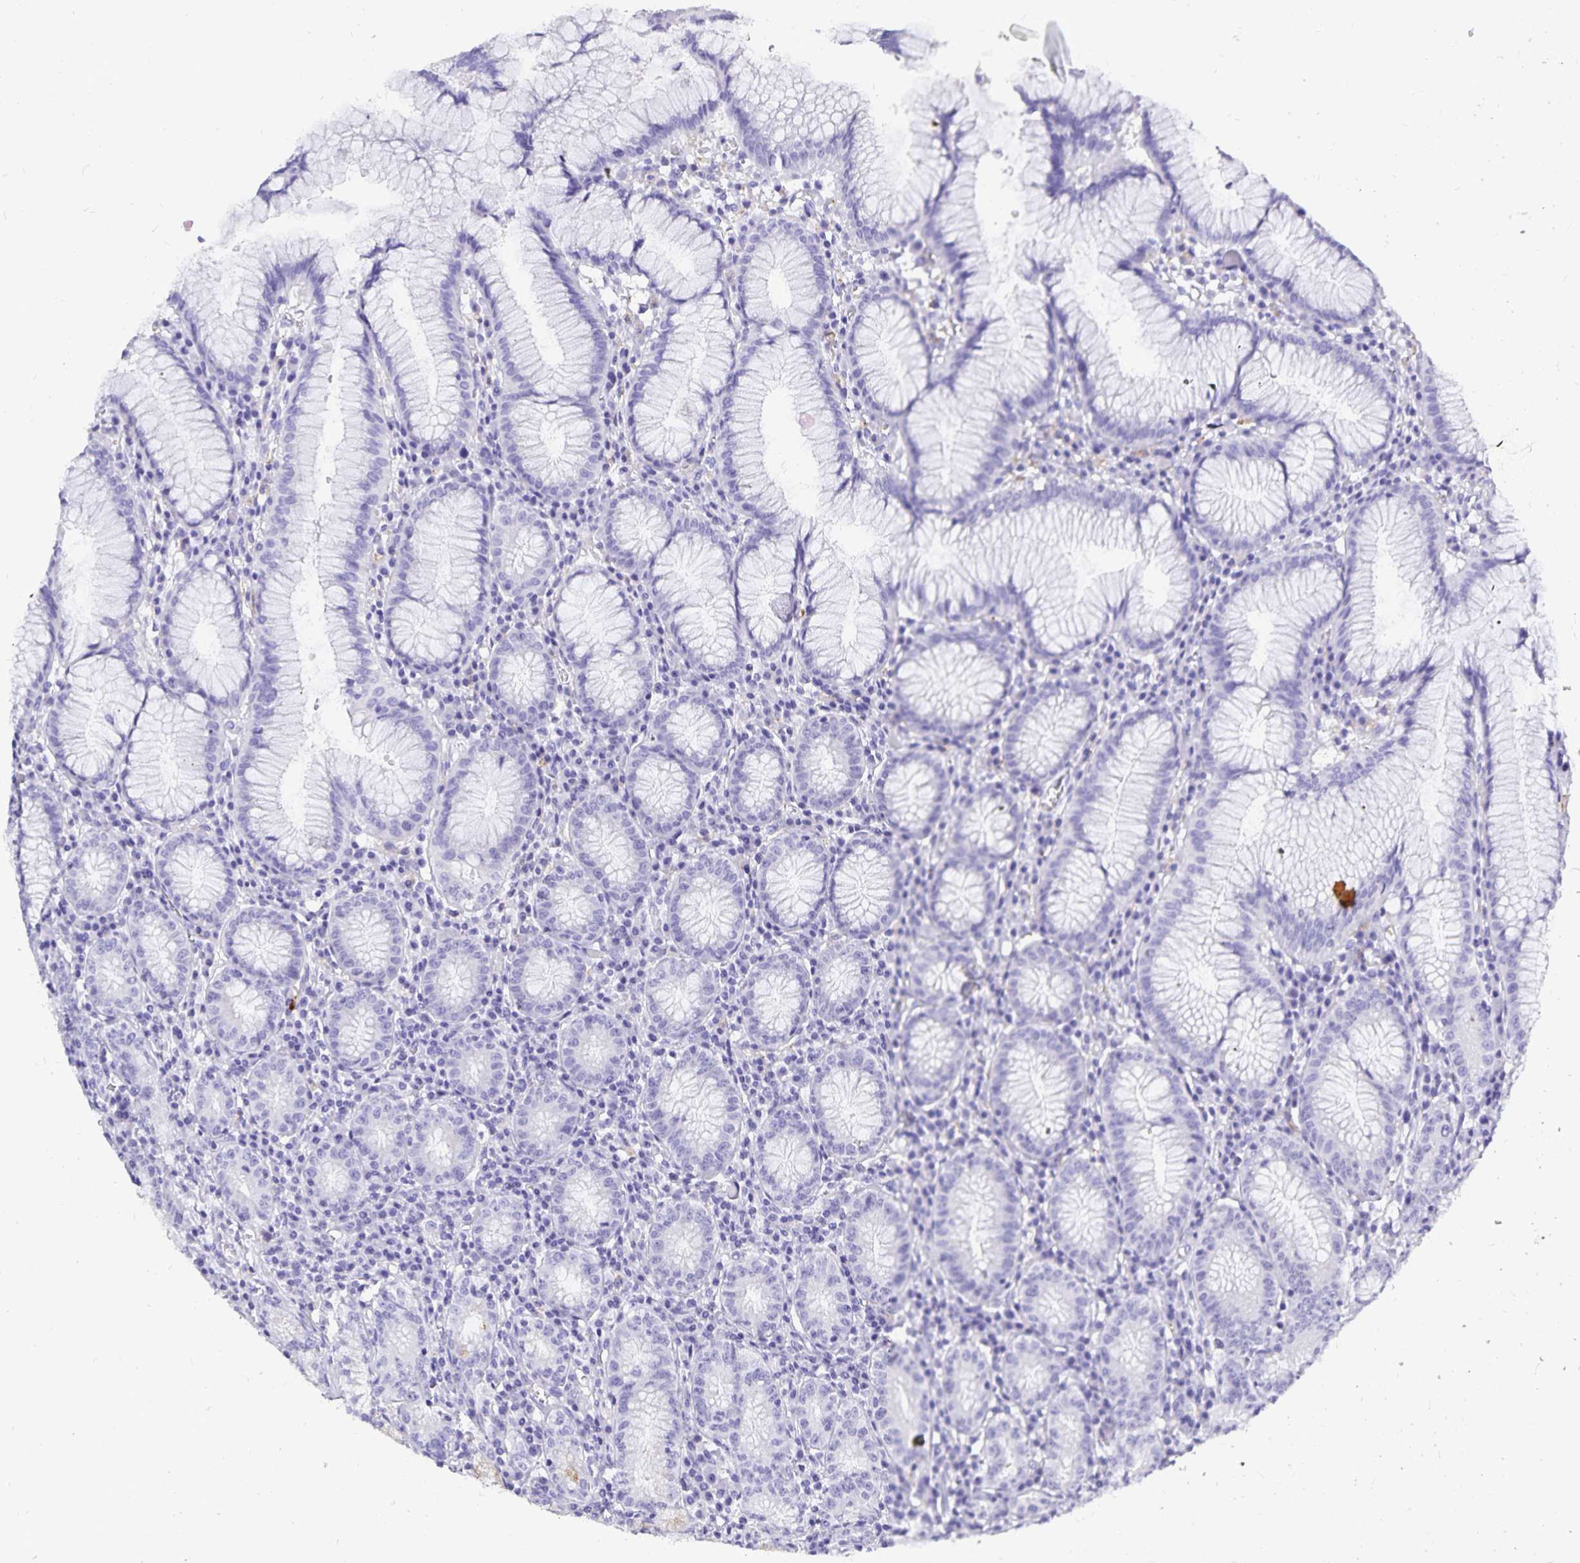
{"staining": {"intensity": "negative", "quantity": "none", "location": "none"}, "tissue": "stomach", "cell_type": "Glandular cells", "image_type": "normal", "snomed": [{"axis": "morphology", "description": "Normal tissue, NOS"}, {"axis": "topography", "description": "Stomach"}], "caption": "A micrograph of stomach stained for a protein demonstrates no brown staining in glandular cells.", "gene": "PLAC1", "patient": {"sex": "male", "age": 55}}